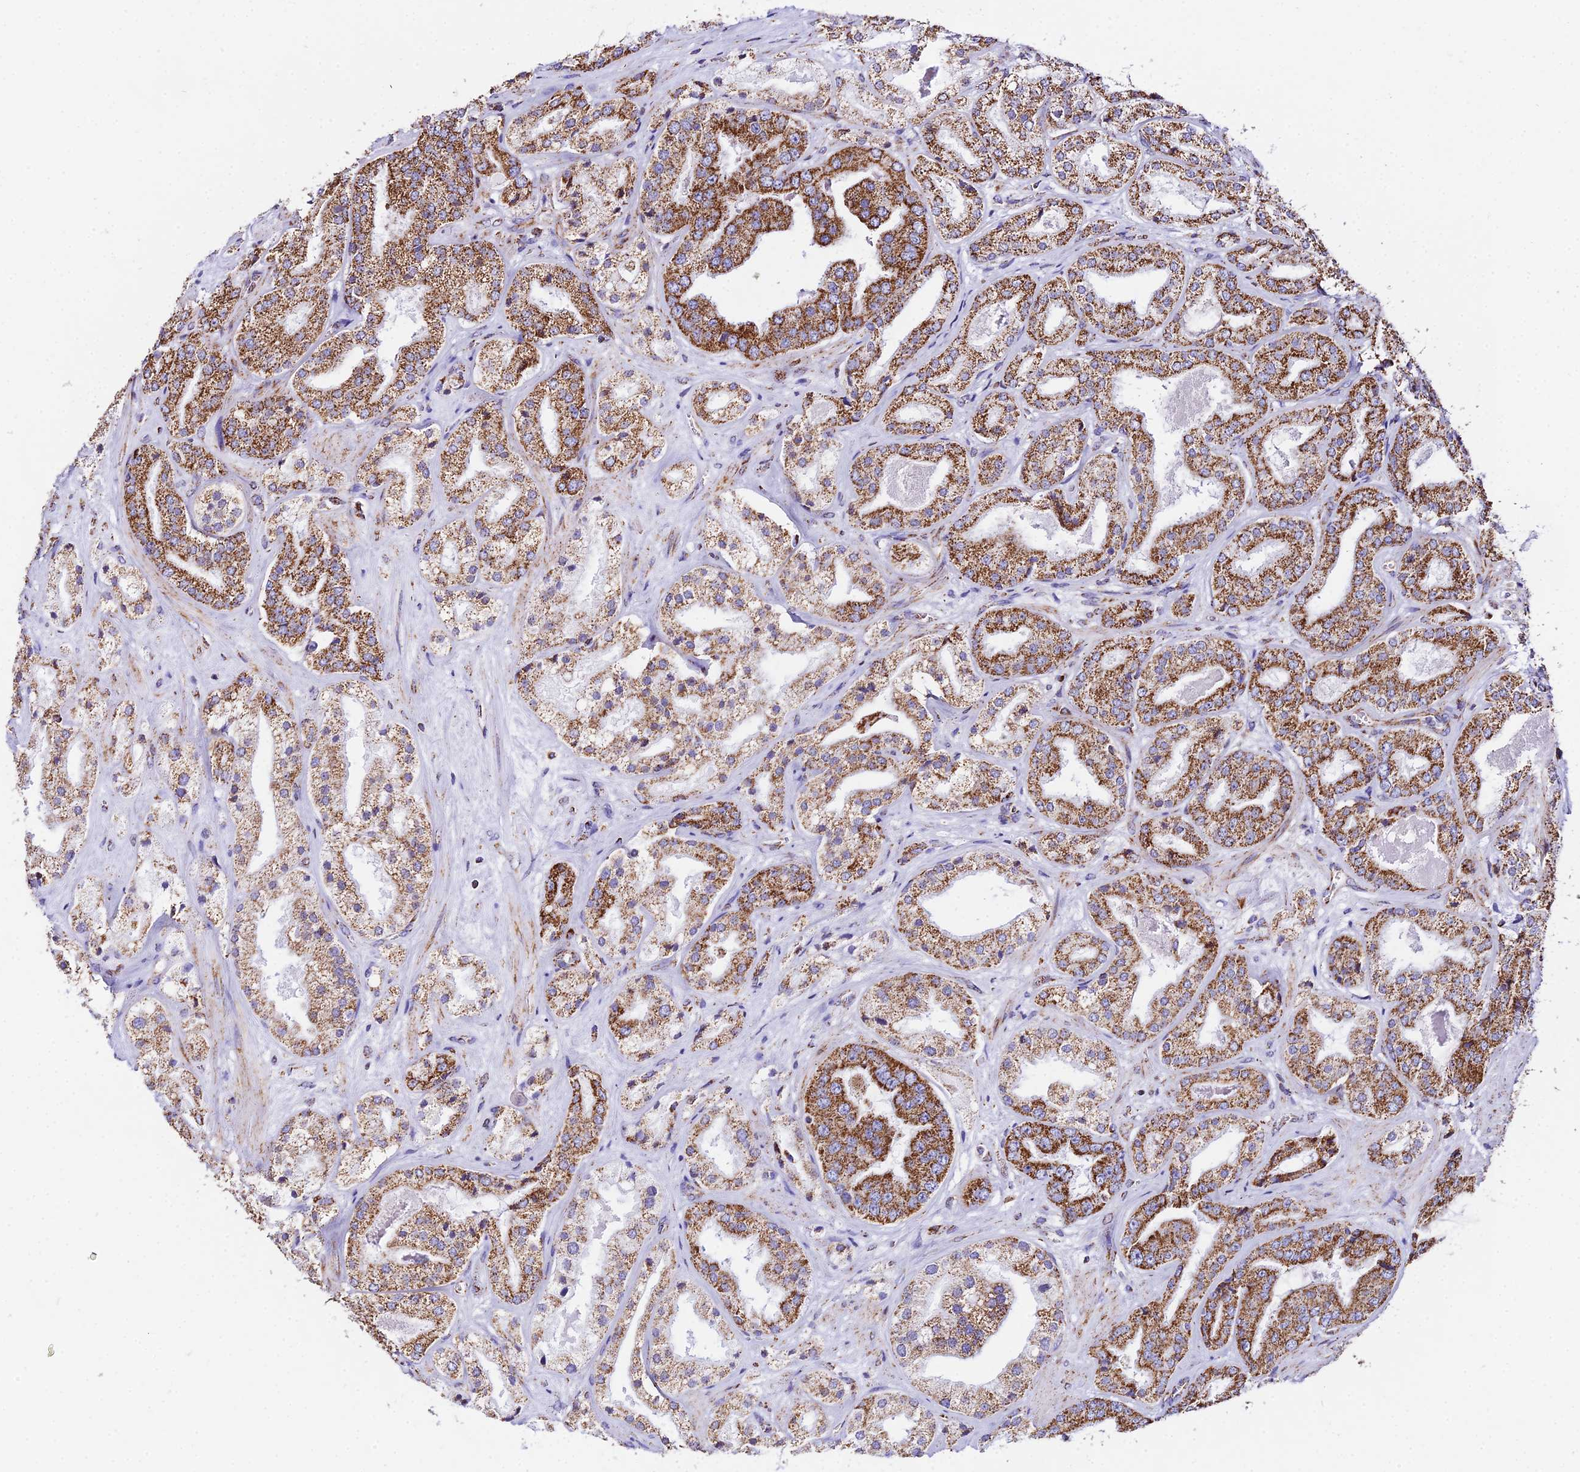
{"staining": {"intensity": "moderate", "quantity": ">75%", "location": "cytoplasmic/membranous"}, "tissue": "prostate cancer", "cell_type": "Tumor cells", "image_type": "cancer", "snomed": [{"axis": "morphology", "description": "Adenocarcinoma, High grade"}, {"axis": "topography", "description": "Prostate"}], "caption": "A brown stain shows moderate cytoplasmic/membranous expression of a protein in adenocarcinoma (high-grade) (prostate) tumor cells. The staining is performed using DAB (3,3'-diaminobenzidine) brown chromogen to label protein expression. The nuclei are counter-stained blue using hematoxylin.", "gene": "ATP5PD", "patient": {"sex": "male", "age": 63}}